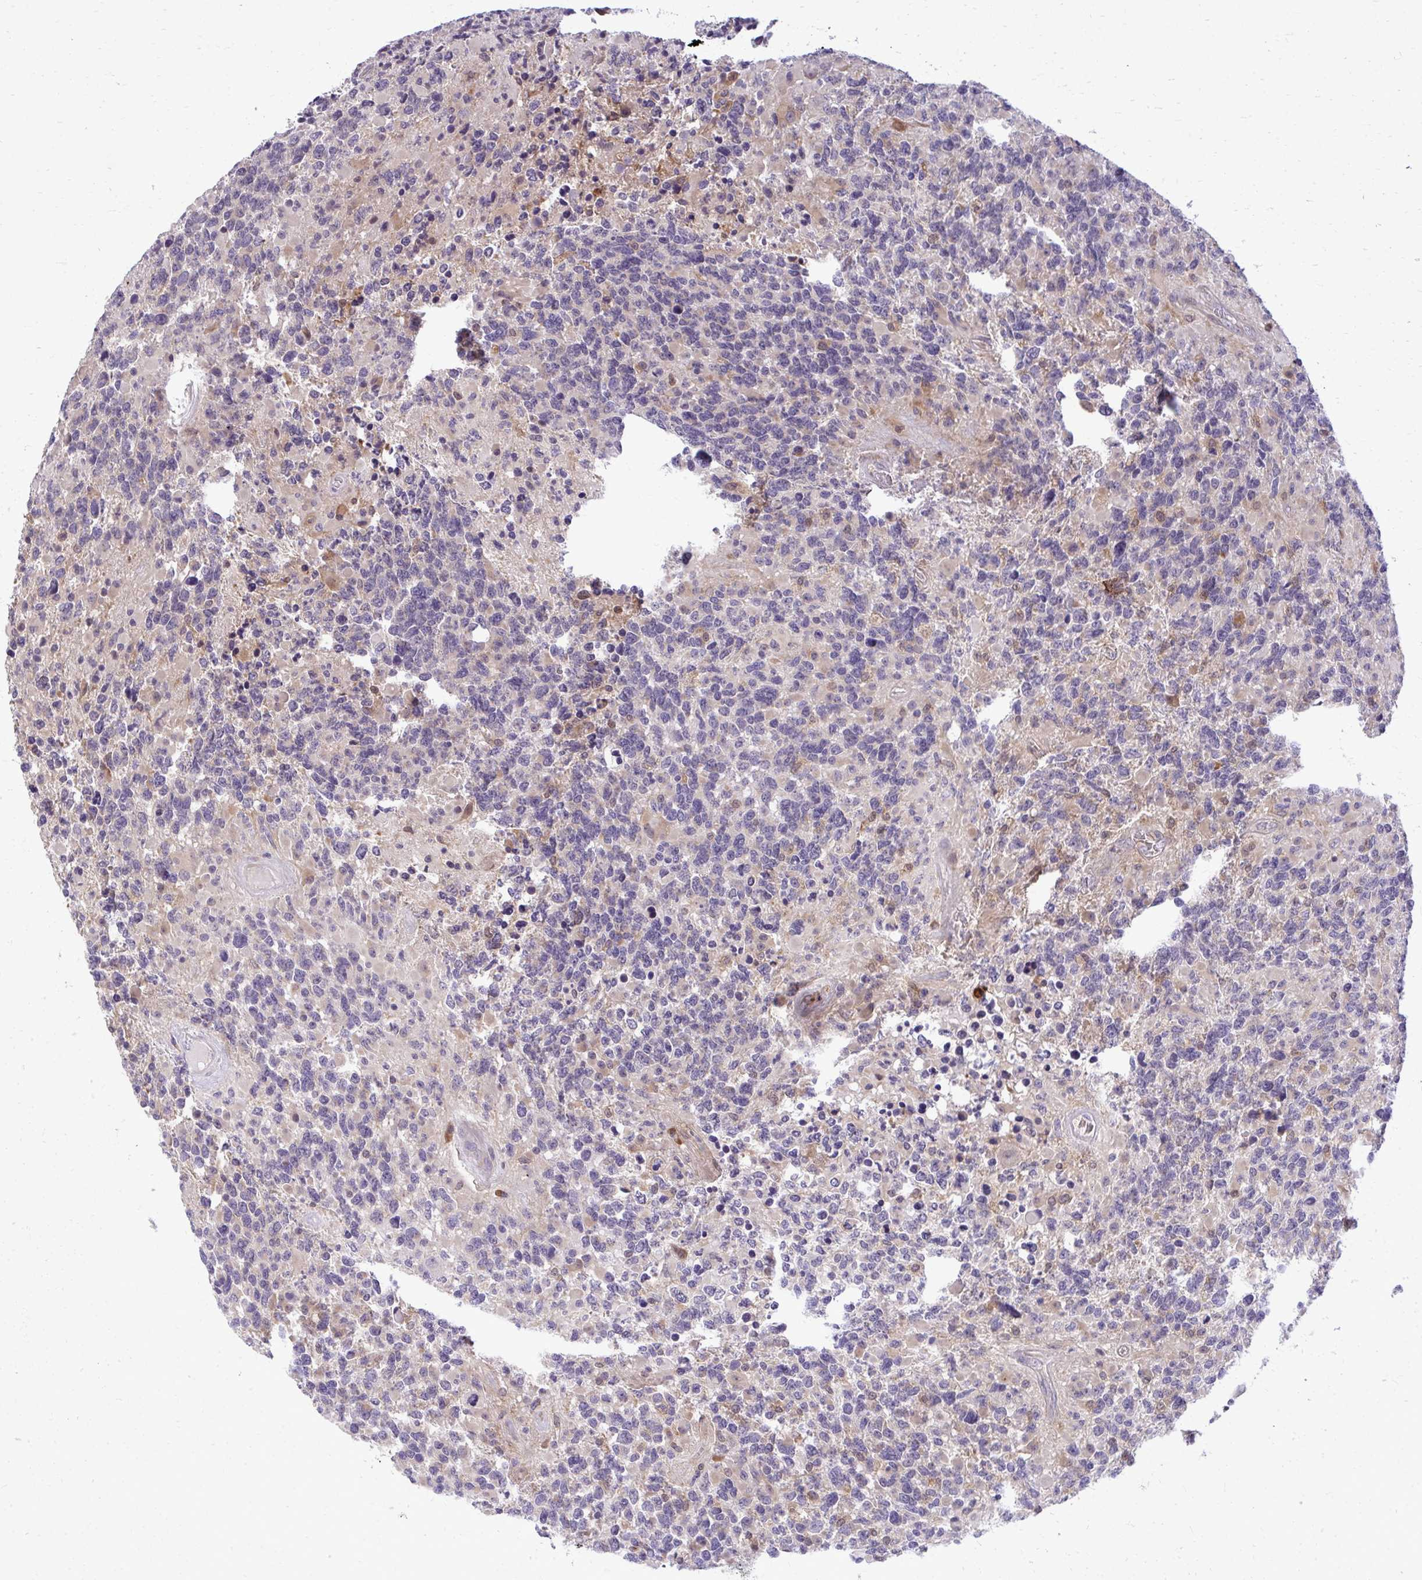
{"staining": {"intensity": "negative", "quantity": "none", "location": "none"}, "tissue": "glioma", "cell_type": "Tumor cells", "image_type": "cancer", "snomed": [{"axis": "morphology", "description": "Glioma, malignant, High grade"}, {"axis": "topography", "description": "Brain"}], "caption": "An image of human glioma is negative for staining in tumor cells.", "gene": "OXNAD1", "patient": {"sex": "female", "age": 40}}